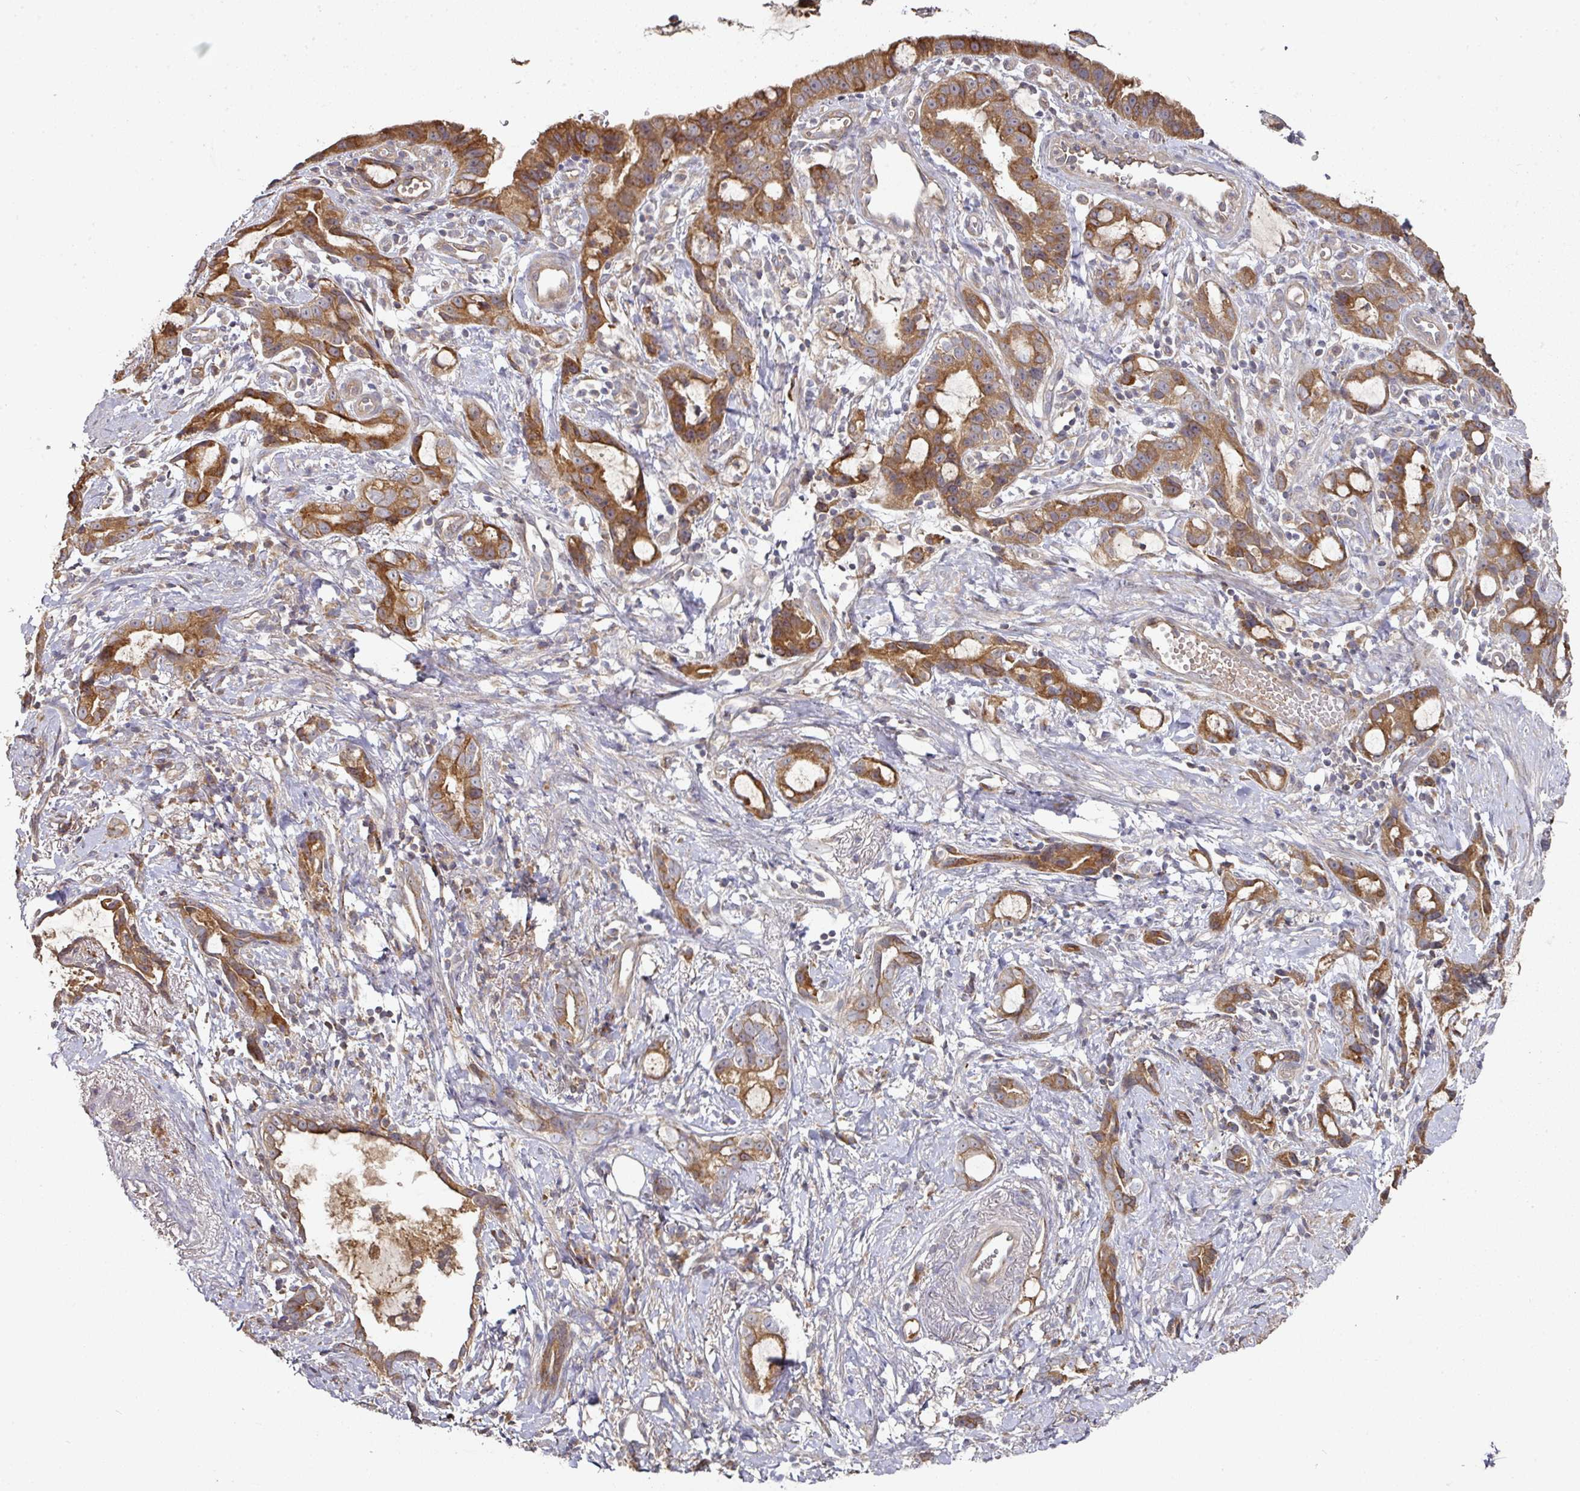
{"staining": {"intensity": "strong", "quantity": ">75%", "location": "cytoplasmic/membranous"}, "tissue": "stomach cancer", "cell_type": "Tumor cells", "image_type": "cancer", "snomed": [{"axis": "morphology", "description": "Adenocarcinoma, NOS"}, {"axis": "topography", "description": "Stomach"}], "caption": "A high-resolution micrograph shows immunohistochemistry staining of stomach cancer, which demonstrates strong cytoplasmic/membranous positivity in about >75% of tumor cells.", "gene": "CEP95", "patient": {"sex": "male", "age": 55}}